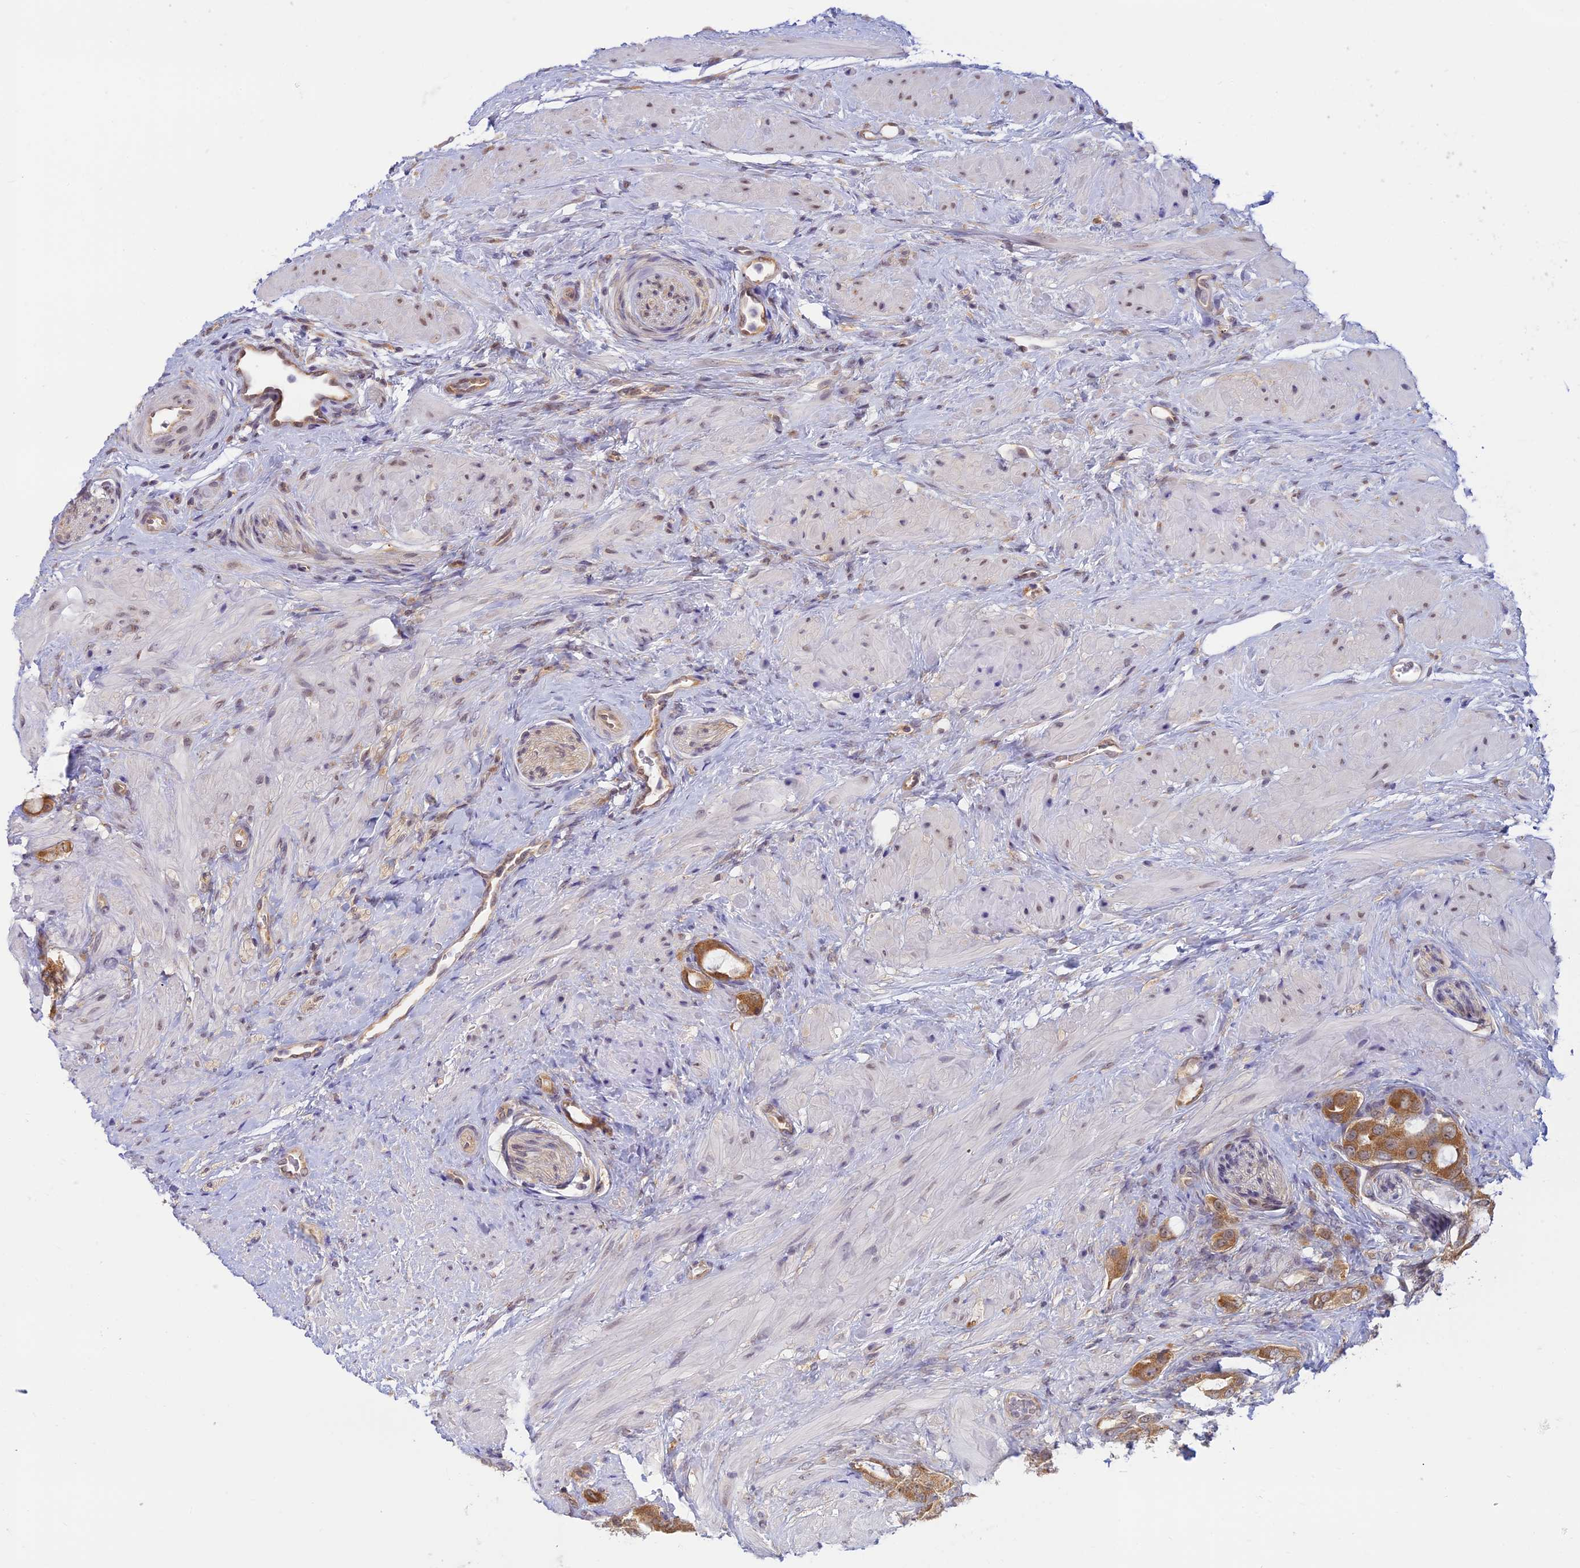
{"staining": {"intensity": "moderate", "quantity": ">75%", "location": "cytoplasmic/membranous"}, "tissue": "prostate cancer", "cell_type": "Tumor cells", "image_type": "cancer", "snomed": [{"axis": "morphology", "description": "Adenocarcinoma, Low grade"}, {"axis": "topography", "description": "Prostate"}], "caption": "Protein expression analysis of prostate cancer exhibits moderate cytoplasmic/membranous staining in about >75% of tumor cells. (DAB (3,3'-diaminobenzidine) IHC with brightfield microscopy, high magnification).", "gene": "SKIC8", "patient": {"sex": "male", "age": 57}}